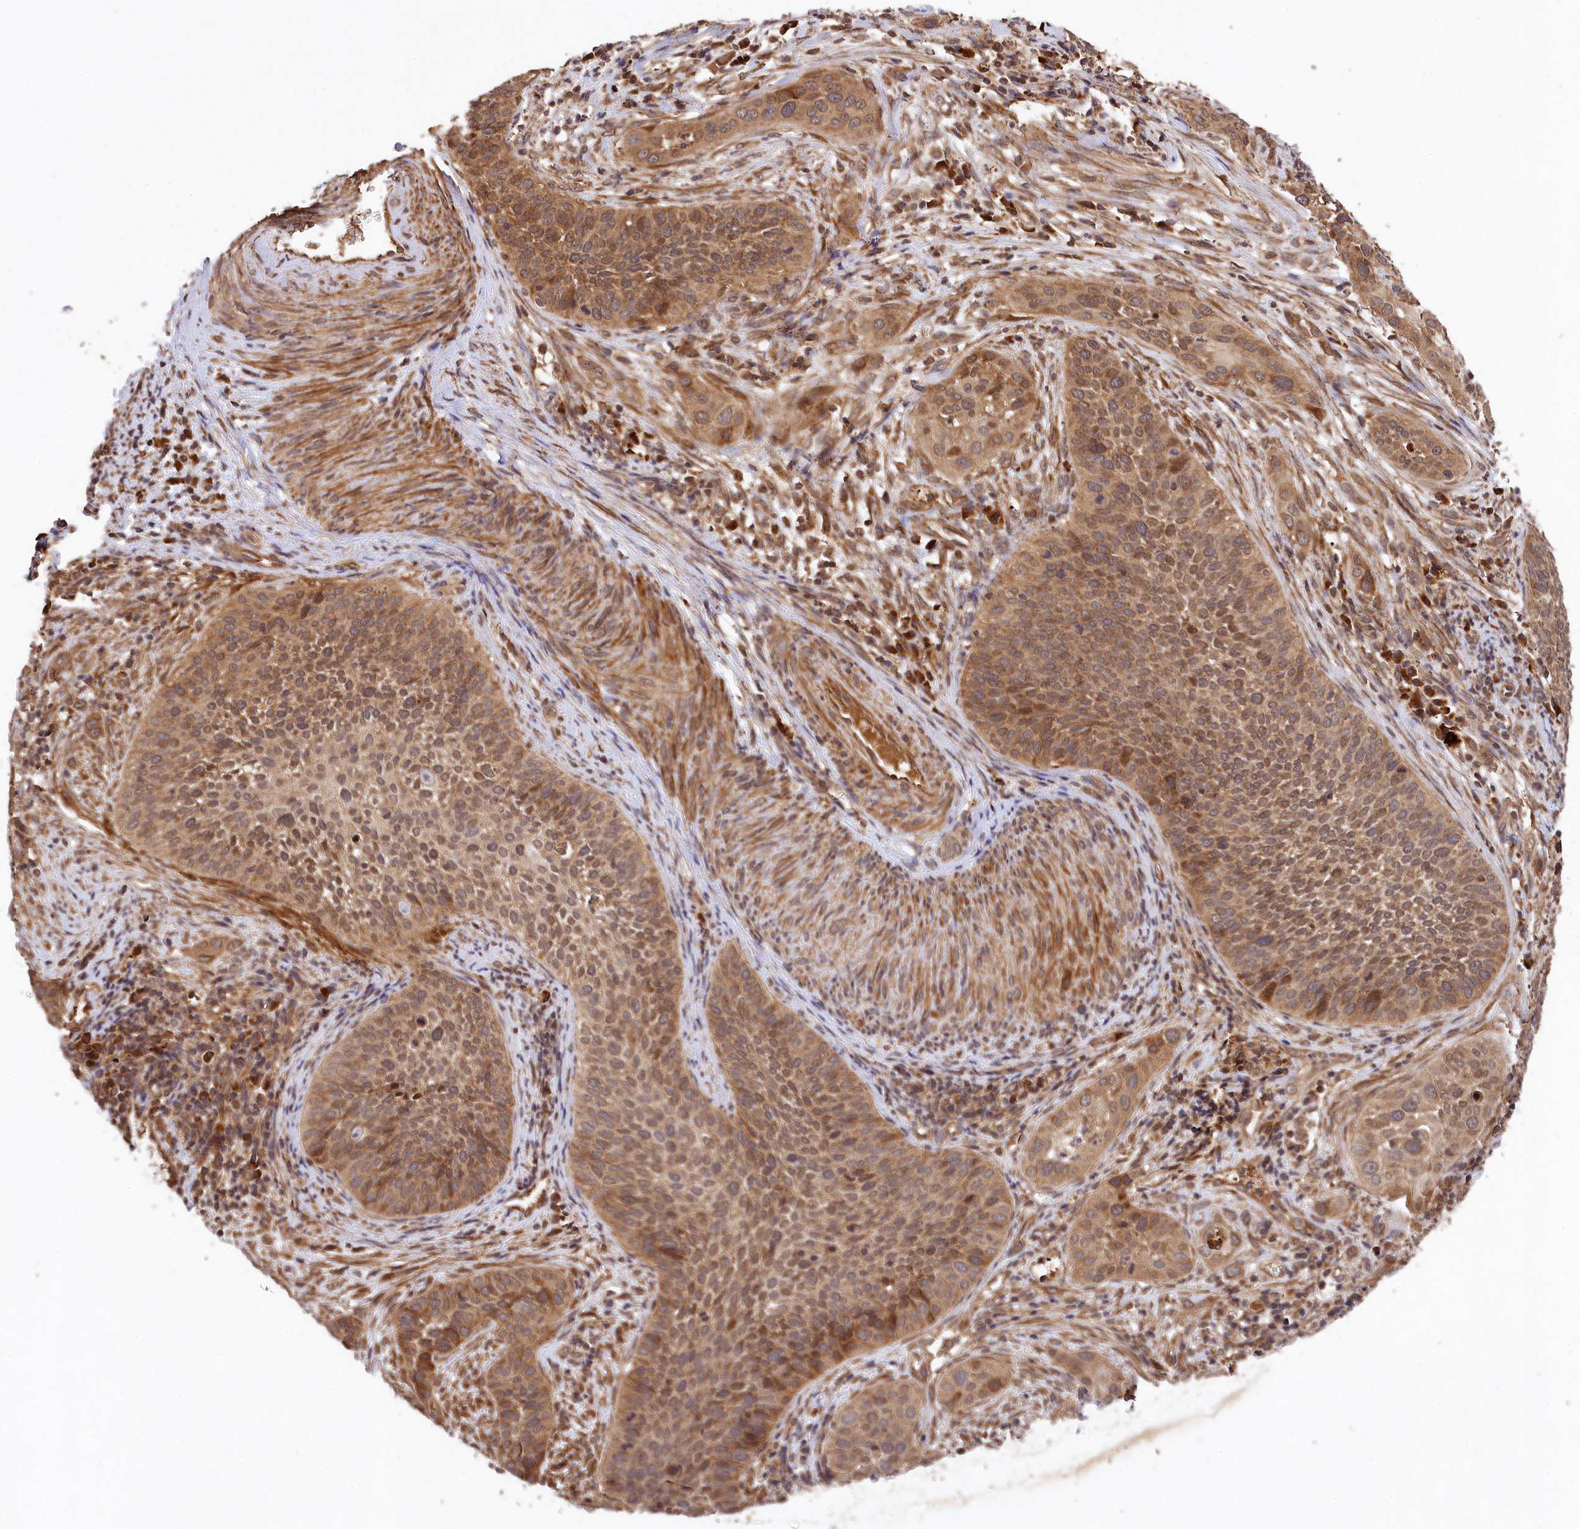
{"staining": {"intensity": "moderate", "quantity": ">75%", "location": "cytoplasmic/membranous"}, "tissue": "cervical cancer", "cell_type": "Tumor cells", "image_type": "cancer", "snomed": [{"axis": "morphology", "description": "Squamous cell carcinoma, NOS"}, {"axis": "topography", "description": "Cervix"}], "caption": "Immunohistochemical staining of cervical squamous cell carcinoma displays medium levels of moderate cytoplasmic/membranous protein staining in about >75% of tumor cells. (brown staining indicates protein expression, while blue staining denotes nuclei).", "gene": "MCF2L2", "patient": {"sex": "female", "age": 34}}